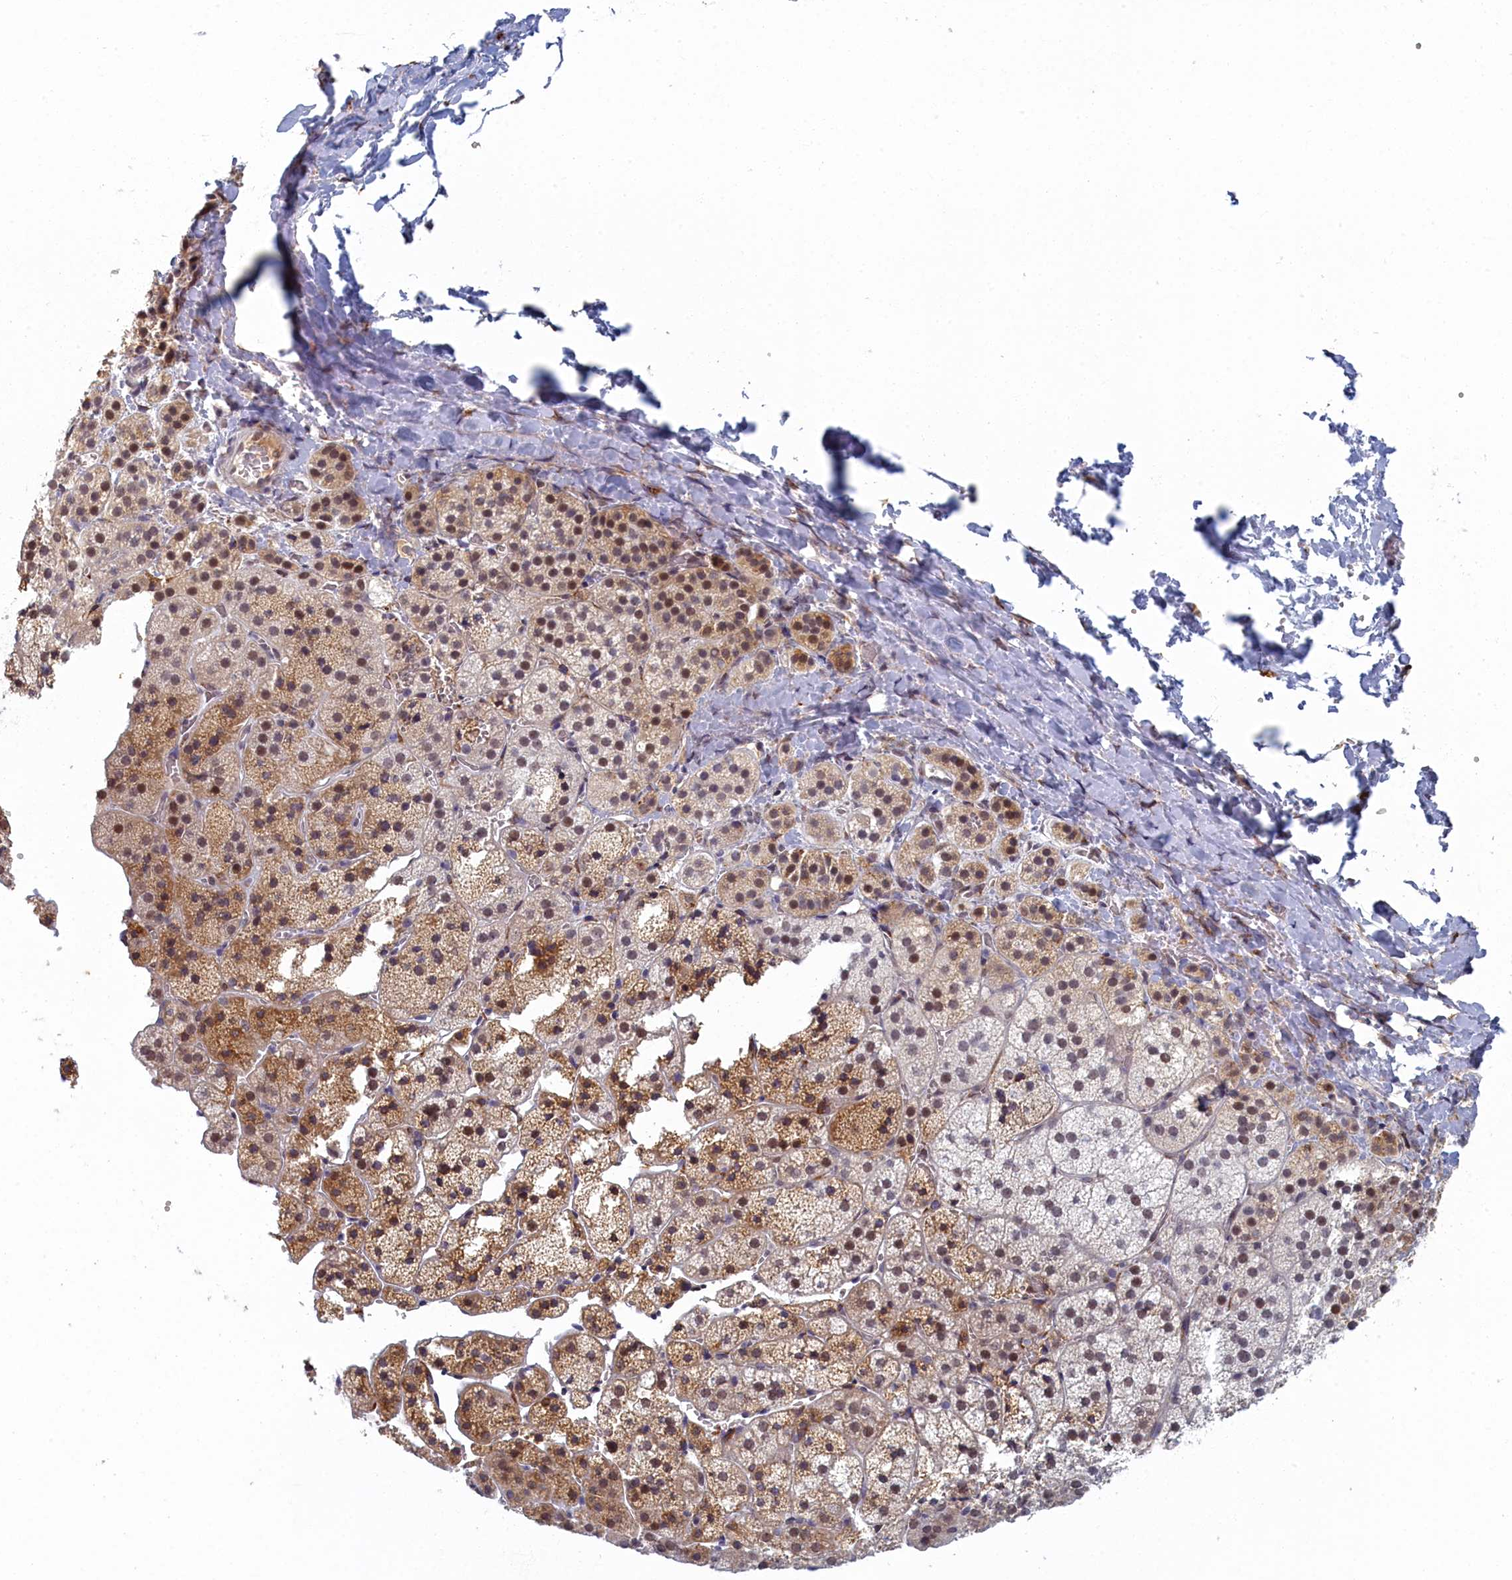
{"staining": {"intensity": "moderate", "quantity": "<25%", "location": "cytoplasmic/membranous,nuclear"}, "tissue": "adrenal gland", "cell_type": "Glandular cells", "image_type": "normal", "snomed": [{"axis": "morphology", "description": "Normal tissue, NOS"}, {"axis": "topography", "description": "Adrenal gland"}], "caption": "A brown stain shows moderate cytoplasmic/membranous,nuclear positivity of a protein in glandular cells of unremarkable human adrenal gland. Using DAB (3,3'-diaminobenzidine) (brown) and hematoxylin (blue) stains, captured at high magnification using brightfield microscopy.", "gene": "DNAJC17", "patient": {"sex": "female", "age": 44}}